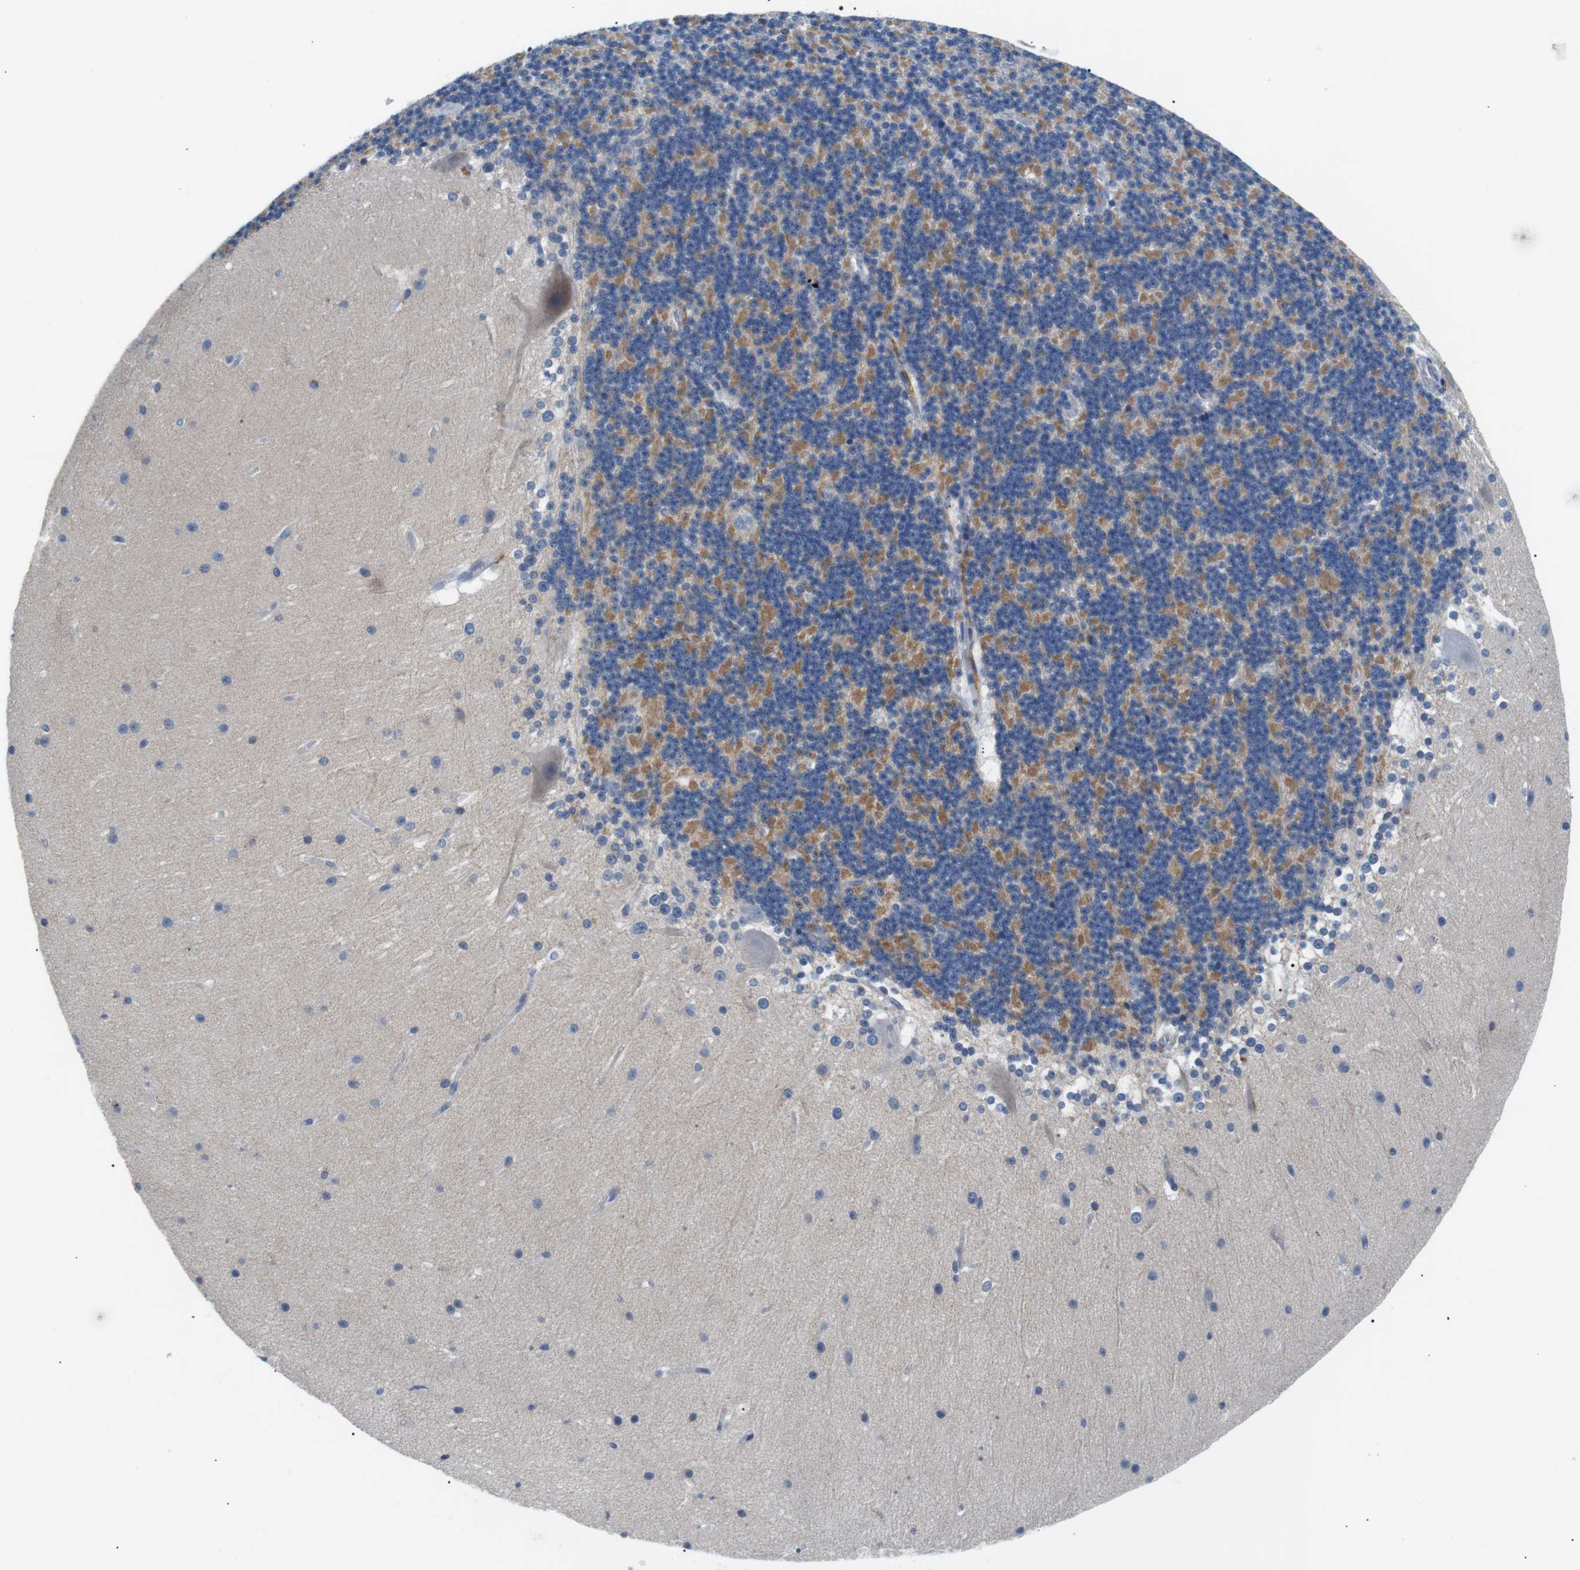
{"staining": {"intensity": "moderate", "quantity": "25%-75%", "location": "cytoplasmic/membranous"}, "tissue": "cerebellum", "cell_type": "Cells in granular layer", "image_type": "normal", "snomed": [{"axis": "morphology", "description": "Normal tissue, NOS"}, {"axis": "topography", "description": "Cerebellum"}], "caption": "Protein expression analysis of normal cerebellum demonstrates moderate cytoplasmic/membranous expression in about 25%-75% of cells in granular layer. (DAB = brown stain, brightfield microscopy at high magnification).", "gene": "FCGRT", "patient": {"sex": "female", "age": 19}}